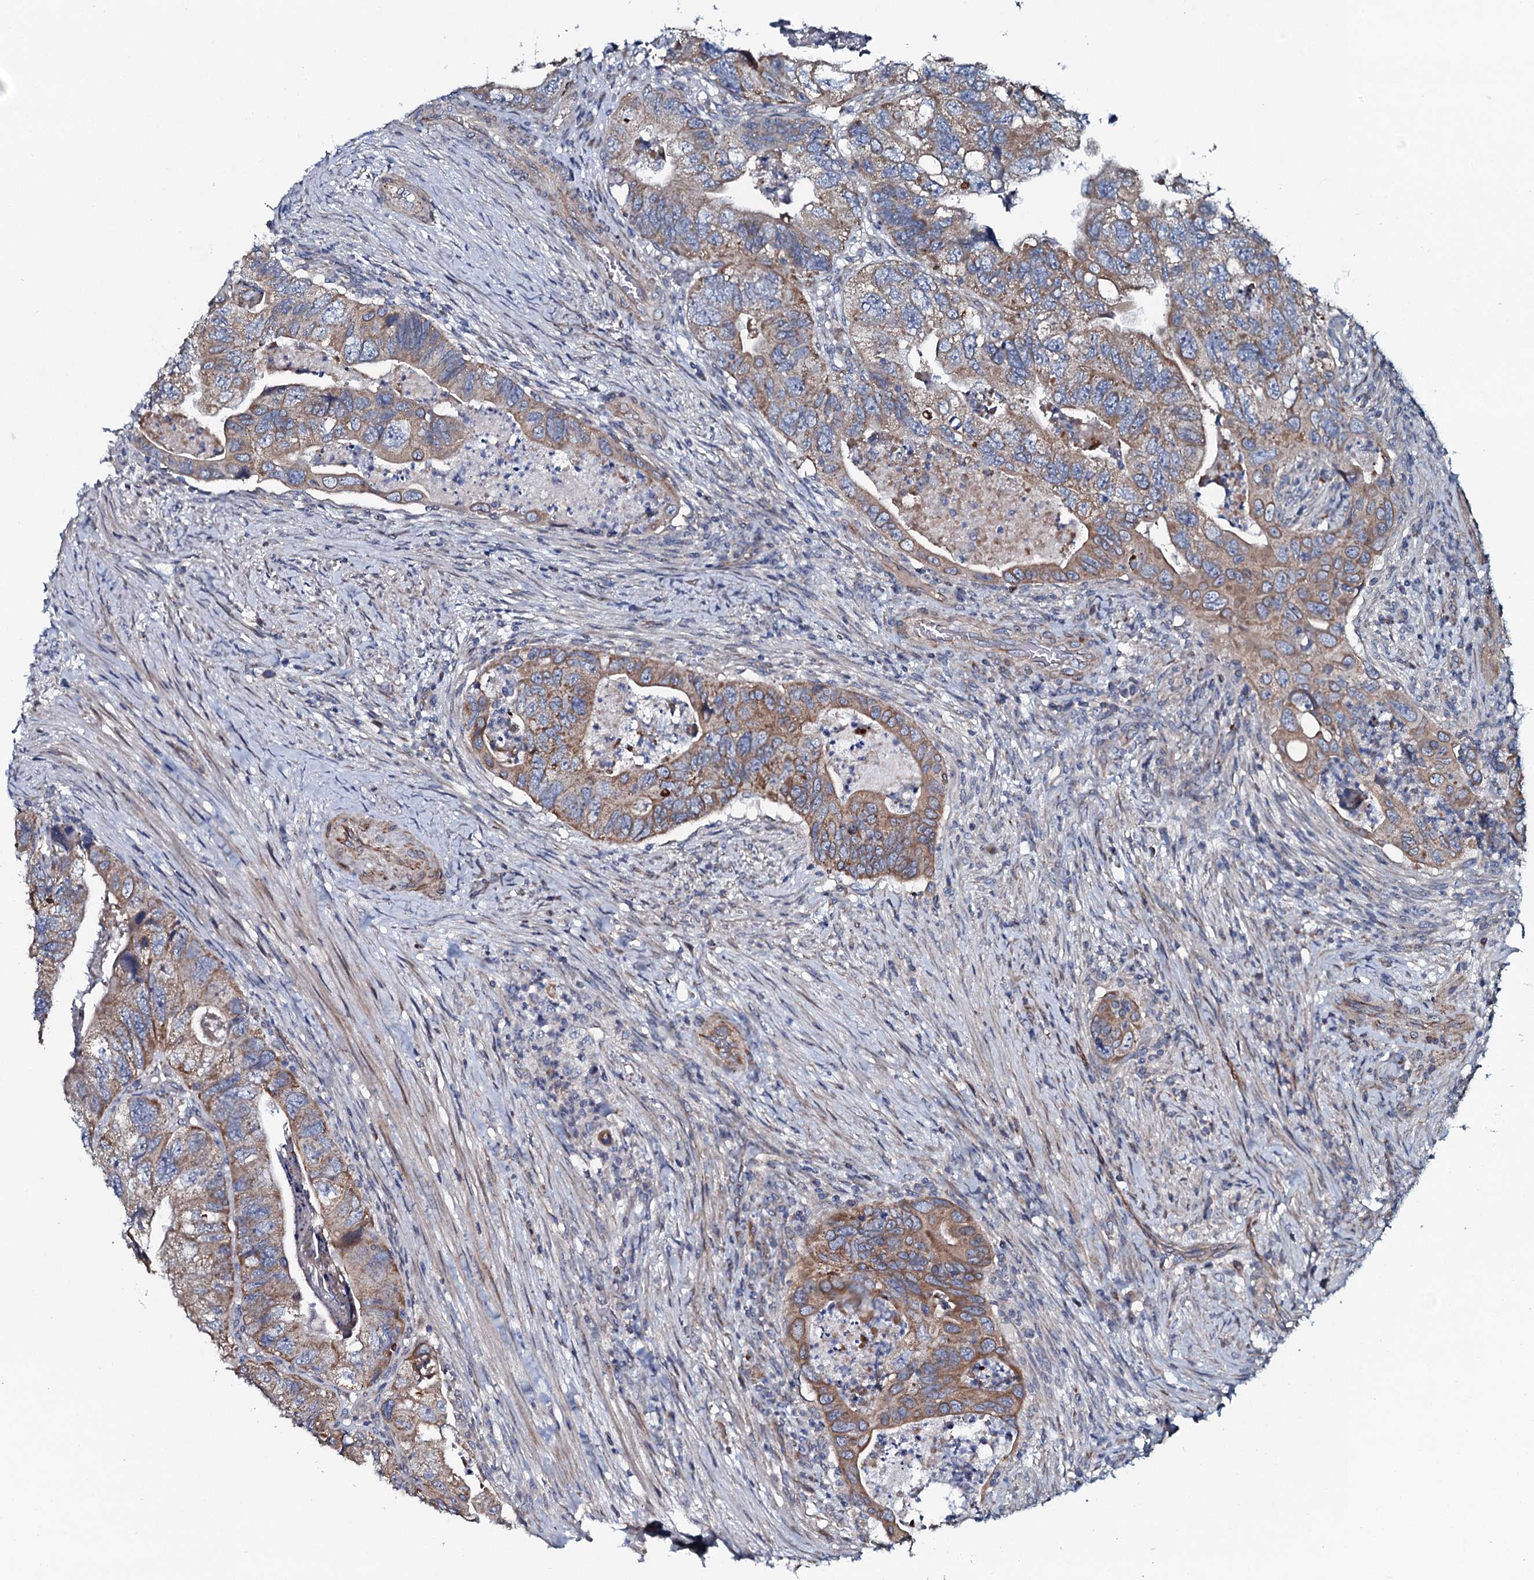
{"staining": {"intensity": "moderate", "quantity": "25%-75%", "location": "cytoplasmic/membranous"}, "tissue": "colorectal cancer", "cell_type": "Tumor cells", "image_type": "cancer", "snomed": [{"axis": "morphology", "description": "Adenocarcinoma, NOS"}, {"axis": "topography", "description": "Rectum"}], "caption": "Immunohistochemical staining of colorectal adenocarcinoma demonstrates medium levels of moderate cytoplasmic/membranous expression in approximately 25%-75% of tumor cells. The protein of interest is stained brown, and the nuclei are stained in blue (DAB (3,3'-diaminobenzidine) IHC with brightfield microscopy, high magnification).", "gene": "KCTD4", "patient": {"sex": "male", "age": 63}}